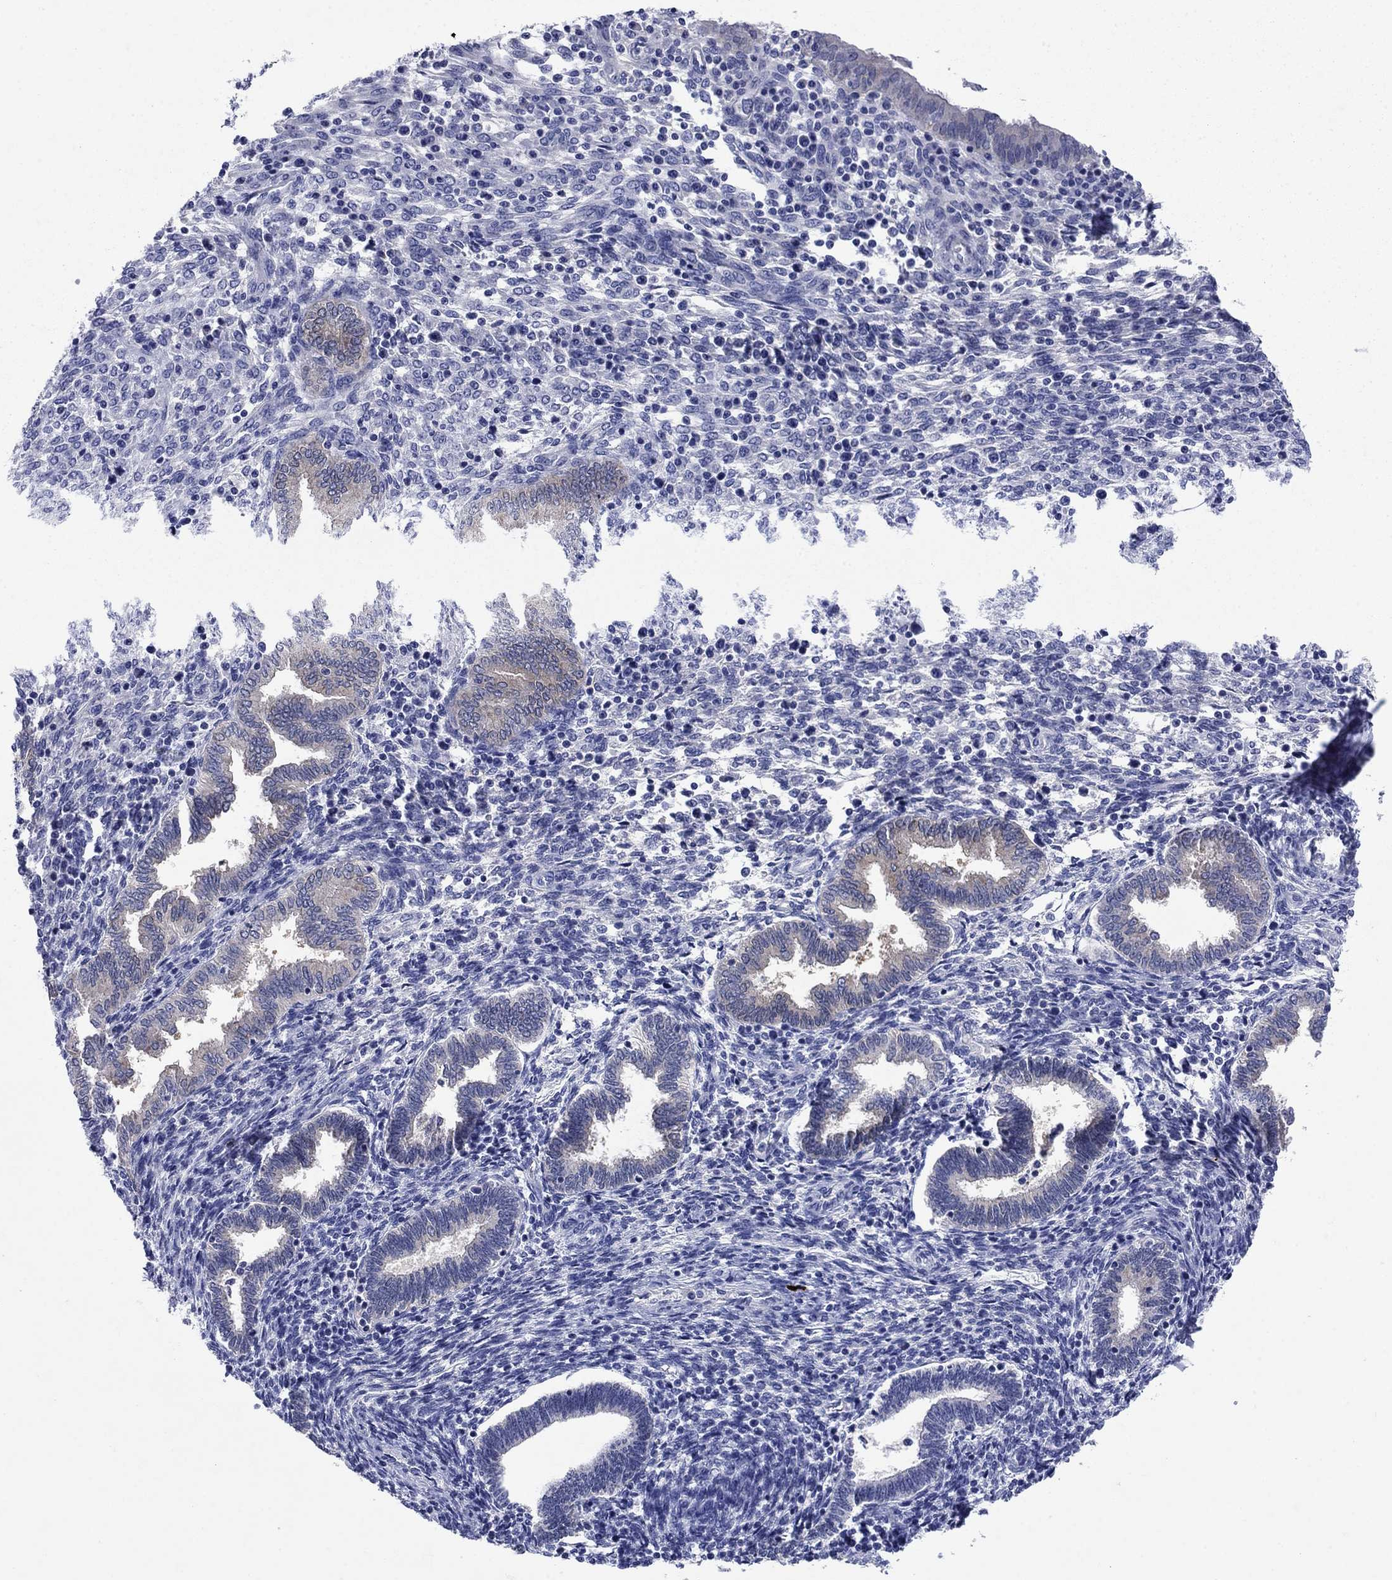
{"staining": {"intensity": "negative", "quantity": "none", "location": "none"}, "tissue": "endometrium", "cell_type": "Cells in endometrial stroma", "image_type": "normal", "snomed": [{"axis": "morphology", "description": "Normal tissue, NOS"}, {"axis": "topography", "description": "Endometrium"}], "caption": "IHC histopathology image of benign endometrium: human endometrium stained with DAB reveals no significant protein expression in cells in endometrial stroma.", "gene": "SULT2B1", "patient": {"sex": "female", "age": 42}}